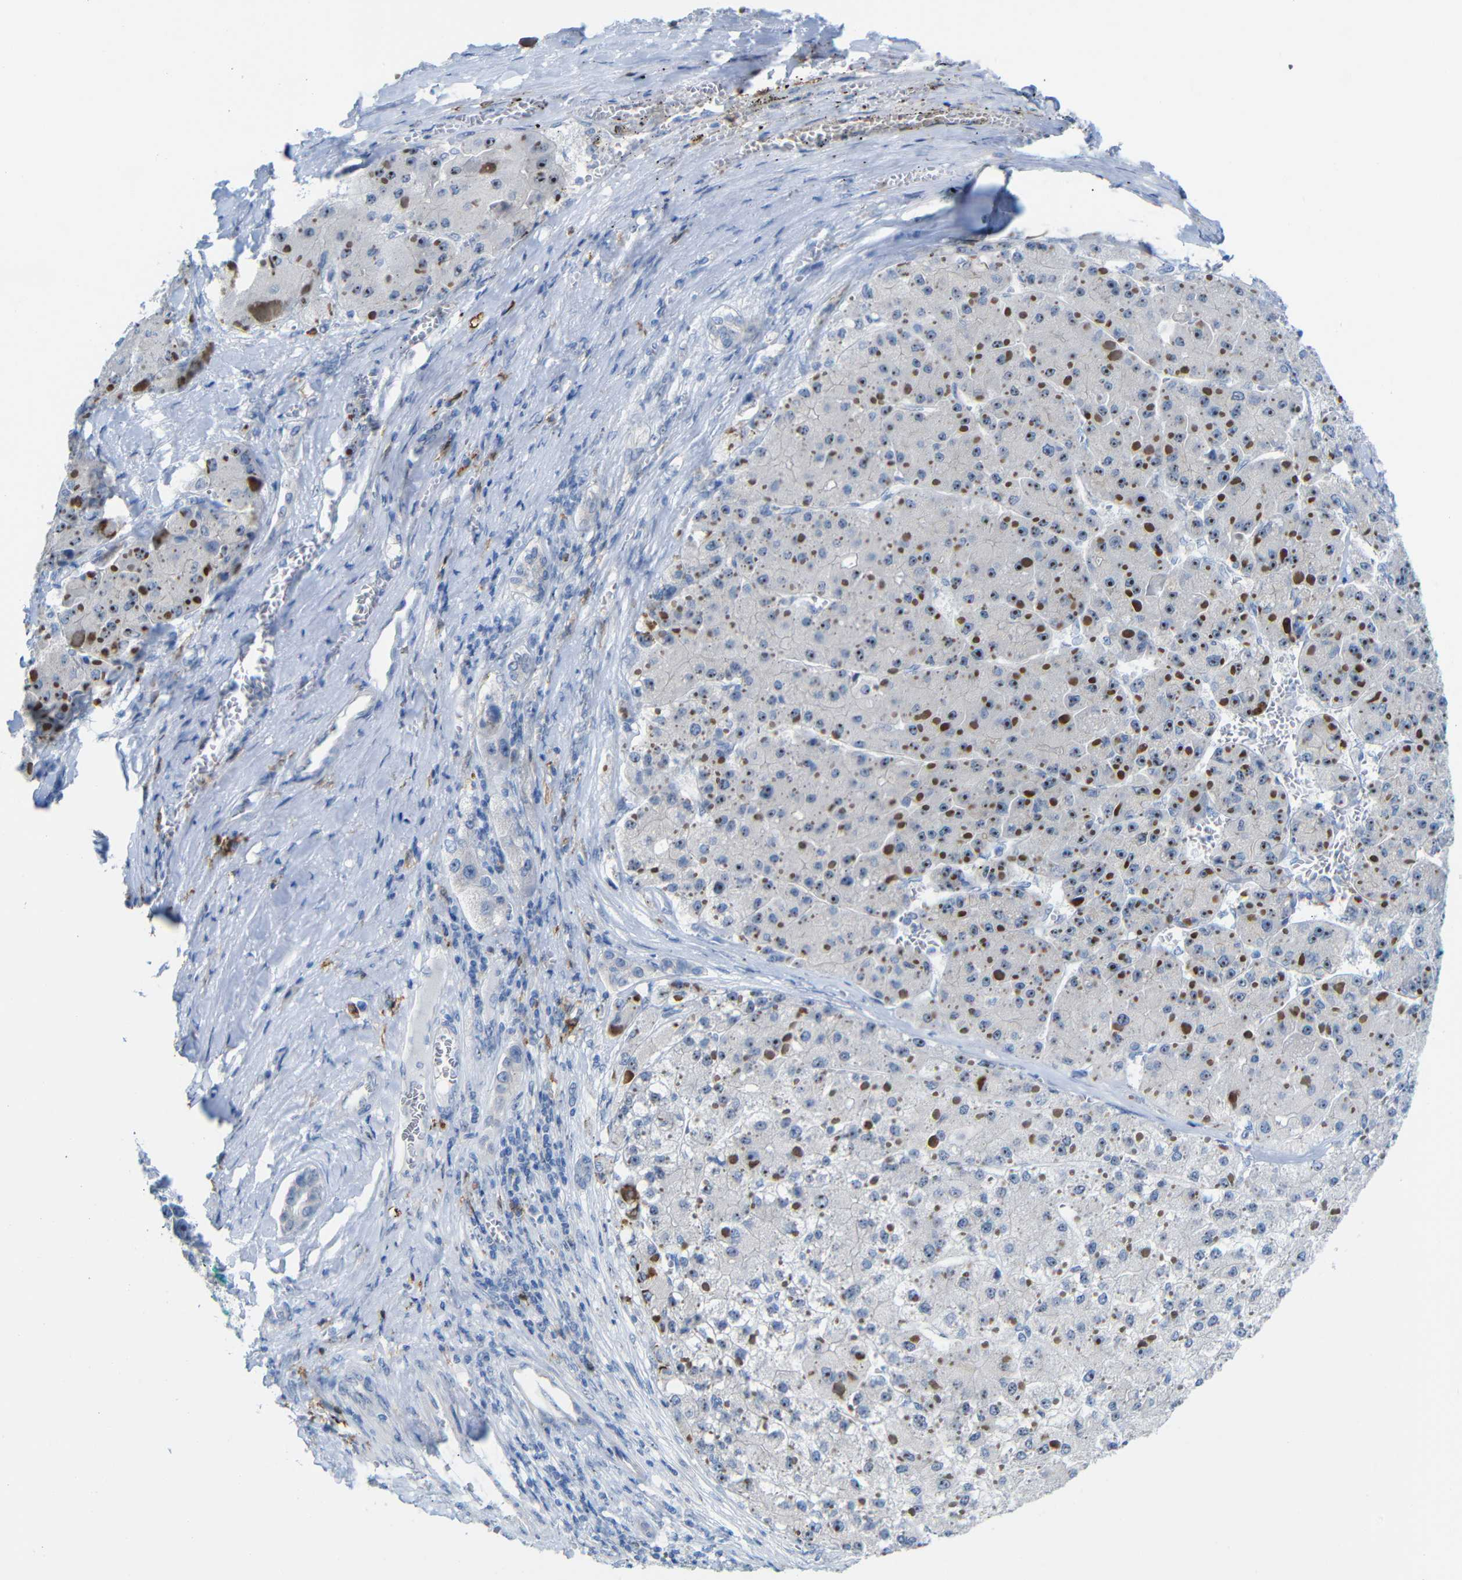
{"staining": {"intensity": "strong", "quantity": ">75%", "location": "nuclear"}, "tissue": "liver cancer", "cell_type": "Tumor cells", "image_type": "cancer", "snomed": [{"axis": "morphology", "description": "Carcinoma, Hepatocellular, NOS"}, {"axis": "topography", "description": "Liver"}], "caption": "Protein expression analysis of liver hepatocellular carcinoma reveals strong nuclear staining in approximately >75% of tumor cells. (DAB (3,3'-diaminobenzidine) IHC with brightfield microscopy, high magnification).", "gene": "C1orf210", "patient": {"sex": "female", "age": 73}}